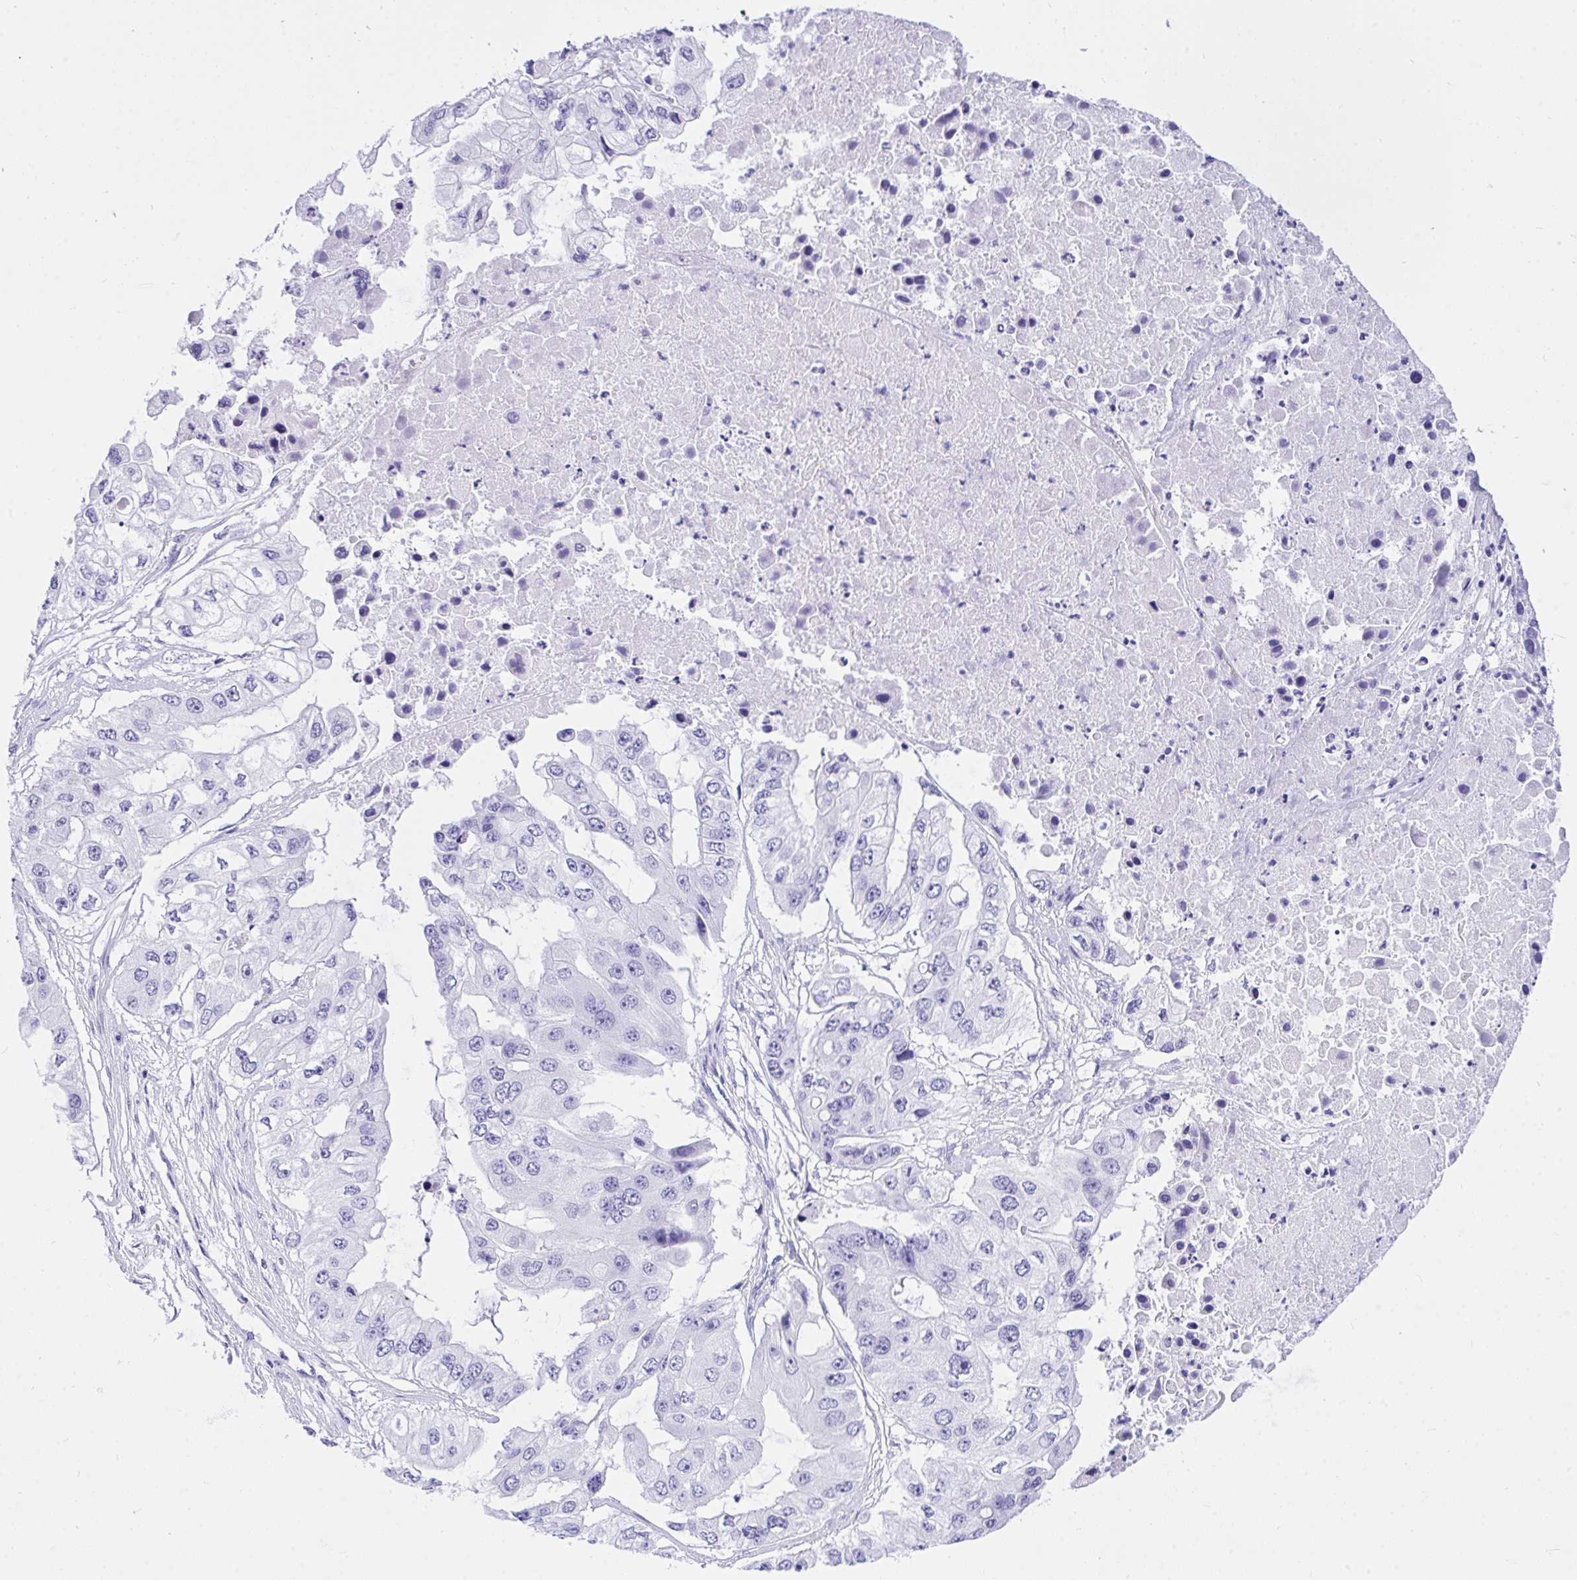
{"staining": {"intensity": "negative", "quantity": "none", "location": "none"}, "tissue": "ovarian cancer", "cell_type": "Tumor cells", "image_type": "cancer", "snomed": [{"axis": "morphology", "description": "Cystadenocarcinoma, serous, NOS"}, {"axis": "topography", "description": "Ovary"}], "caption": "Tumor cells show no significant protein staining in serous cystadenocarcinoma (ovarian).", "gene": "TLN2", "patient": {"sex": "female", "age": 56}}